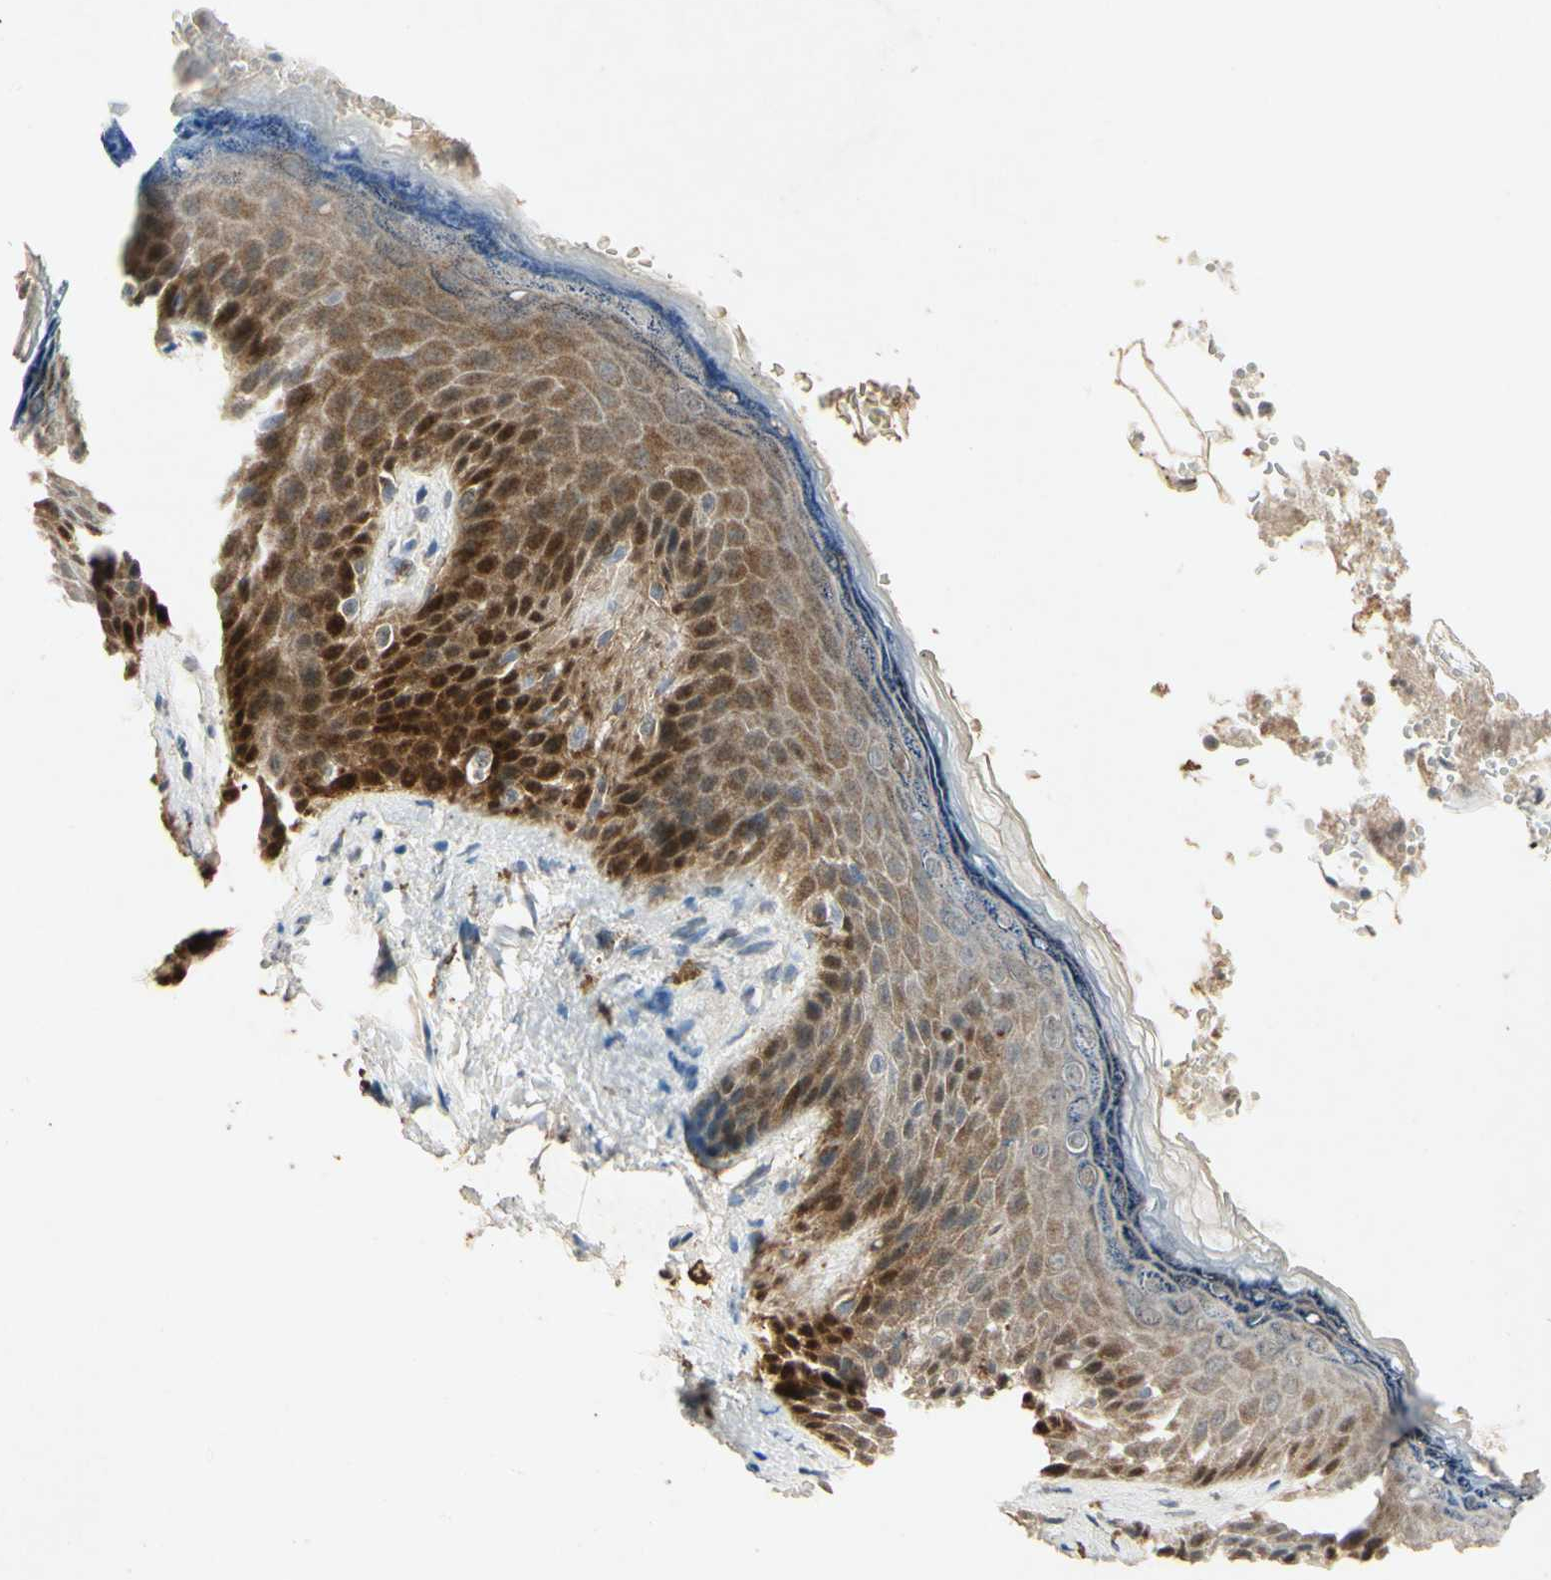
{"staining": {"intensity": "strong", "quantity": ">75%", "location": "nuclear"}, "tissue": "skin", "cell_type": "Epidermal cells", "image_type": "normal", "snomed": [{"axis": "morphology", "description": "Normal tissue, NOS"}, {"axis": "topography", "description": "Anal"}], "caption": "Skin was stained to show a protein in brown. There is high levels of strong nuclear staining in approximately >75% of epidermal cells.", "gene": "HSPA1B", "patient": {"sex": "female", "age": 46}}